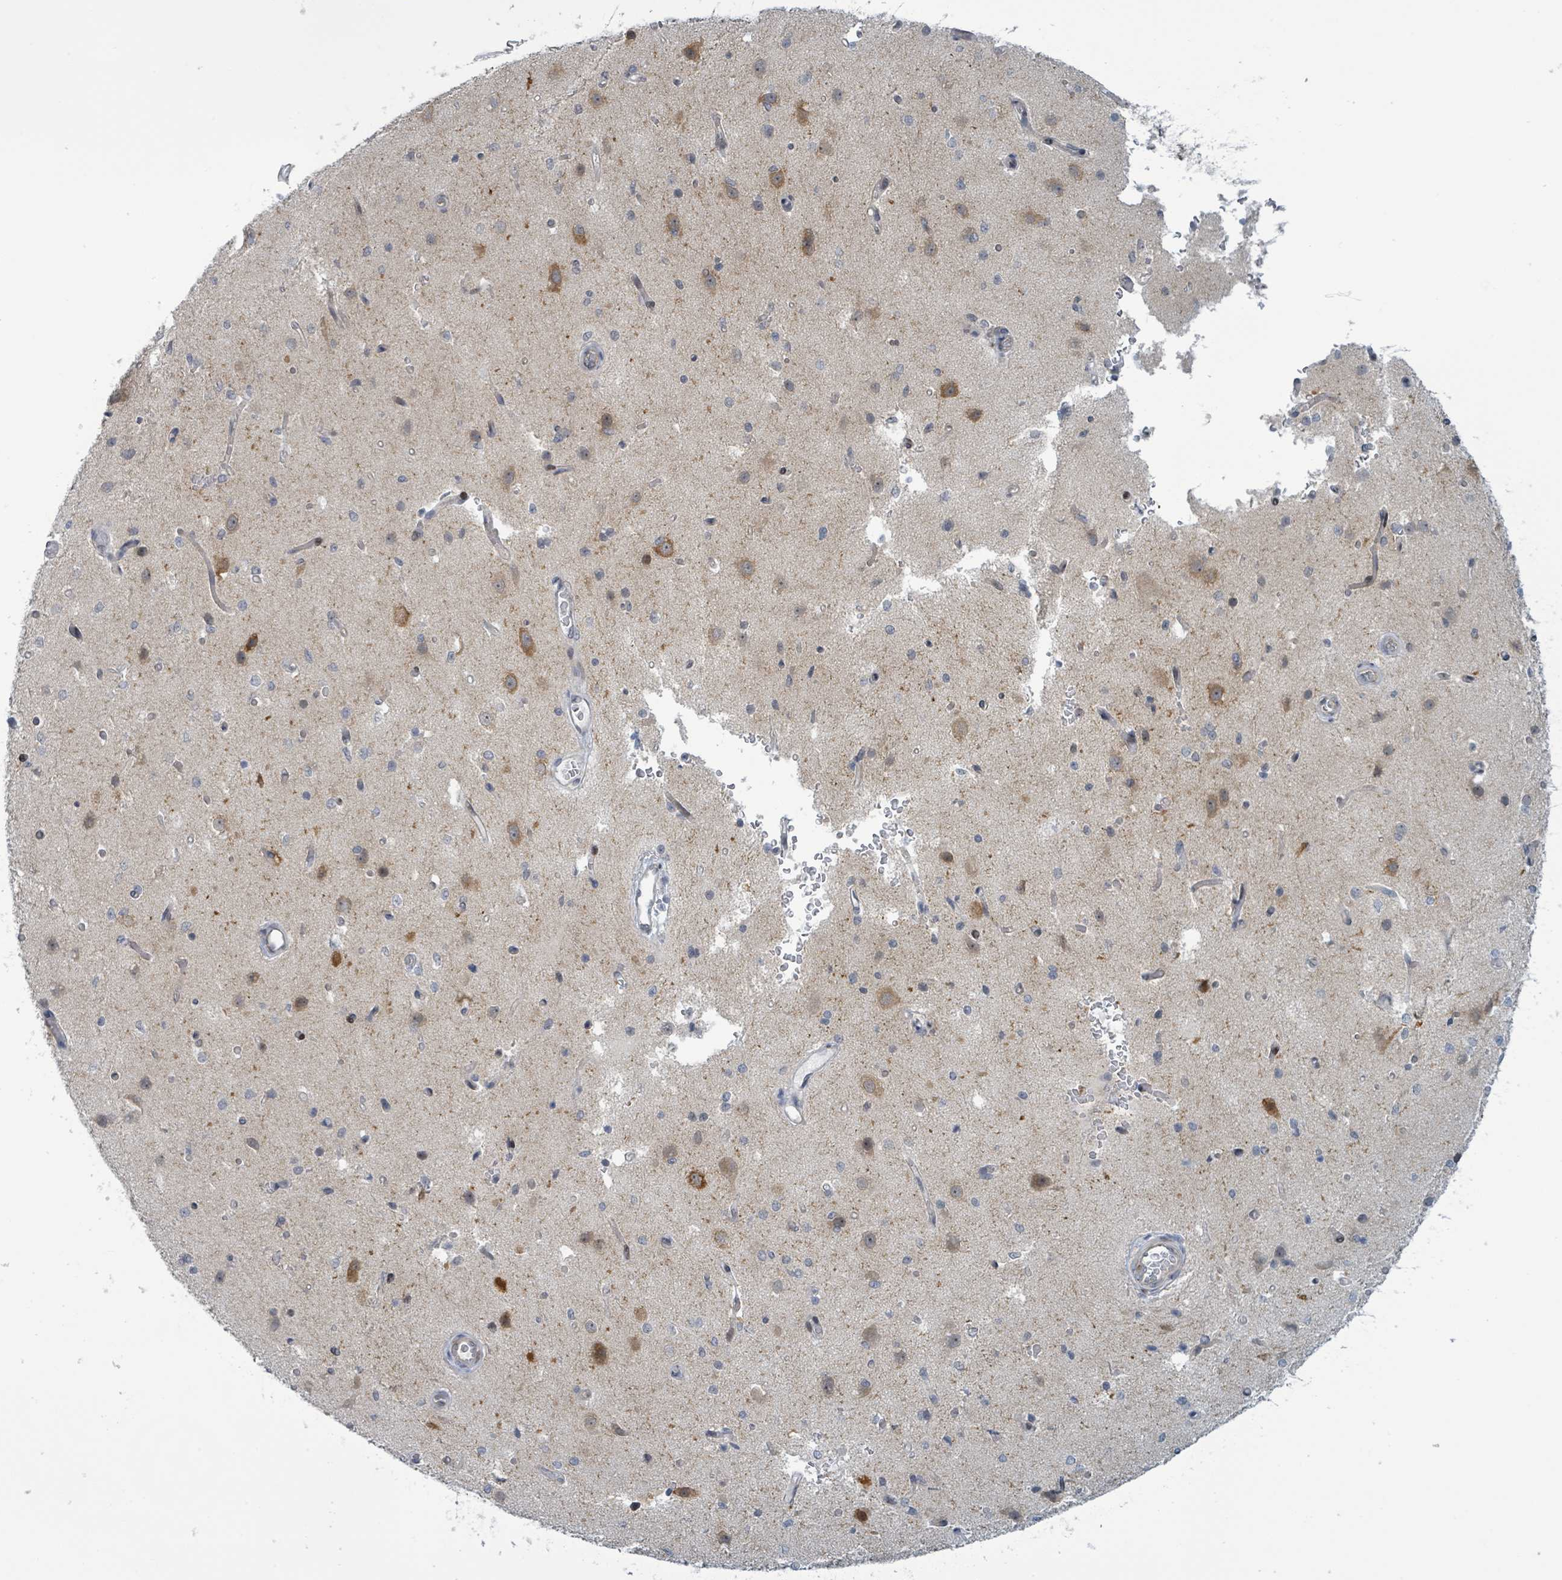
{"staining": {"intensity": "negative", "quantity": "none", "location": "none"}, "tissue": "cerebral cortex", "cell_type": "Endothelial cells", "image_type": "normal", "snomed": [{"axis": "morphology", "description": "Normal tissue, NOS"}, {"axis": "morphology", "description": "Inflammation, NOS"}, {"axis": "topography", "description": "Cerebral cortex"}], "caption": "Protein analysis of unremarkable cerebral cortex exhibits no significant positivity in endothelial cells.", "gene": "RPL32", "patient": {"sex": "male", "age": 6}}